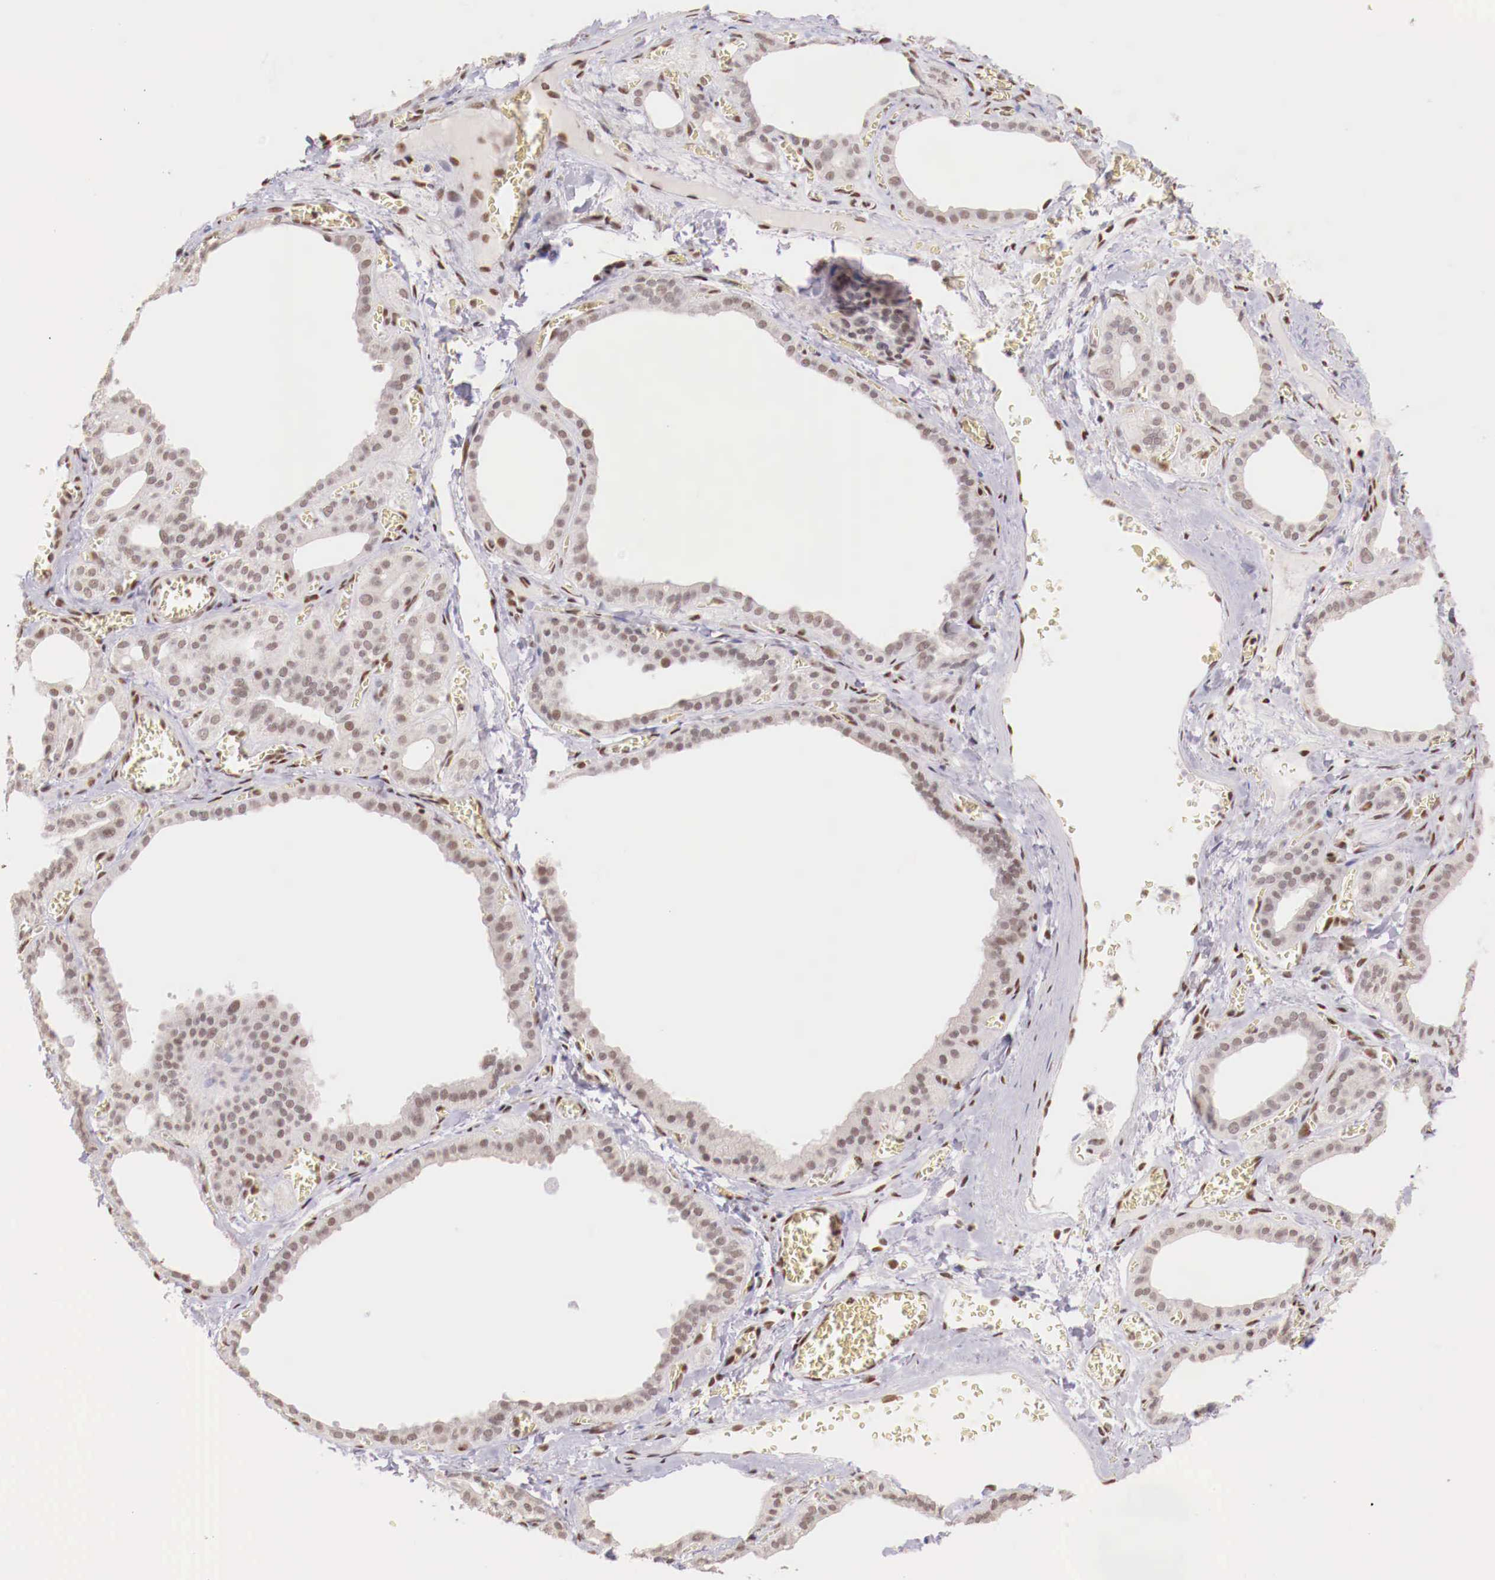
{"staining": {"intensity": "moderate", "quantity": ">75%", "location": "nuclear"}, "tissue": "thyroid gland", "cell_type": "Glandular cells", "image_type": "normal", "snomed": [{"axis": "morphology", "description": "Normal tissue, NOS"}, {"axis": "topography", "description": "Thyroid gland"}], "caption": "Normal thyroid gland exhibits moderate nuclear expression in approximately >75% of glandular cells, visualized by immunohistochemistry.", "gene": "SP1", "patient": {"sex": "female", "age": 55}}